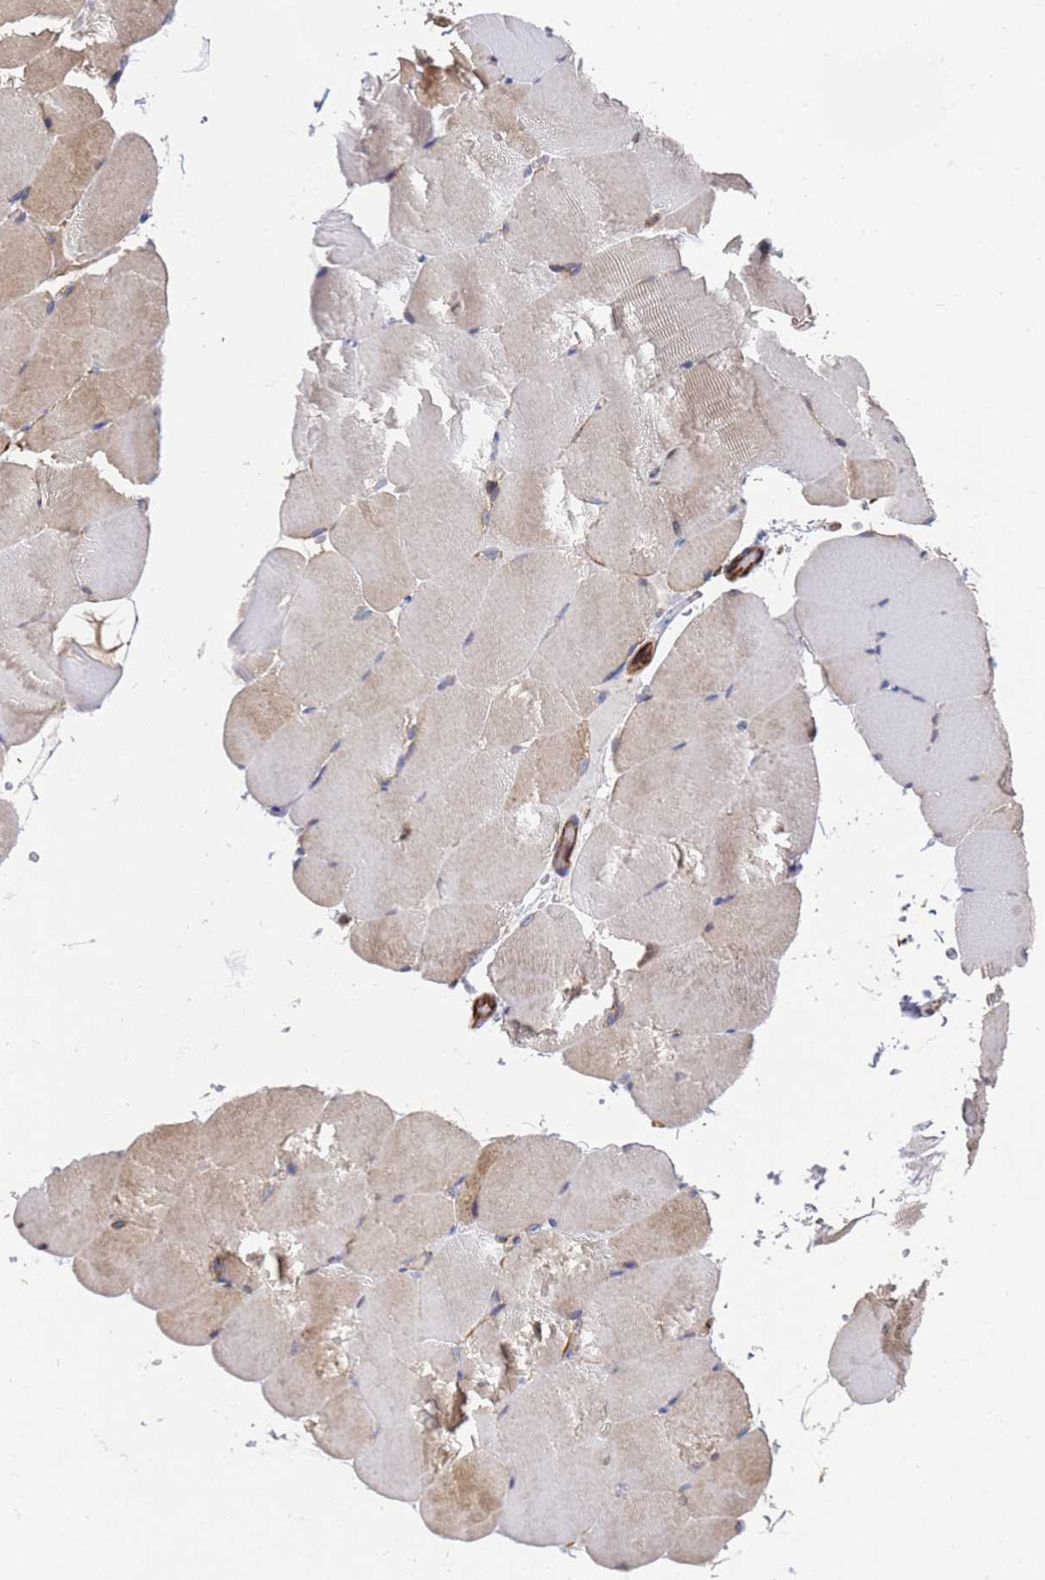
{"staining": {"intensity": "moderate", "quantity": "25%-75%", "location": "cytoplasmic/membranous"}, "tissue": "skeletal muscle", "cell_type": "Myocytes", "image_type": "normal", "snomed": [{"axis": "morphology", "description": "Normal tissue, NOS"}, {"axis": "topography", "description": "Skeletal muscle"}, {"axis": "topography", "description": "Parathyroid gland"}], "caption": "Moderate cytoplasmic/membranous protein positivity is appreciated in approximately 25%-75% of myocytes in skeletal muscle. (brown staining indicates protein expression, while blue staining denotes nuclei).", "gene": "SYT13", "patient": {"sex": "female", "age": 37}}